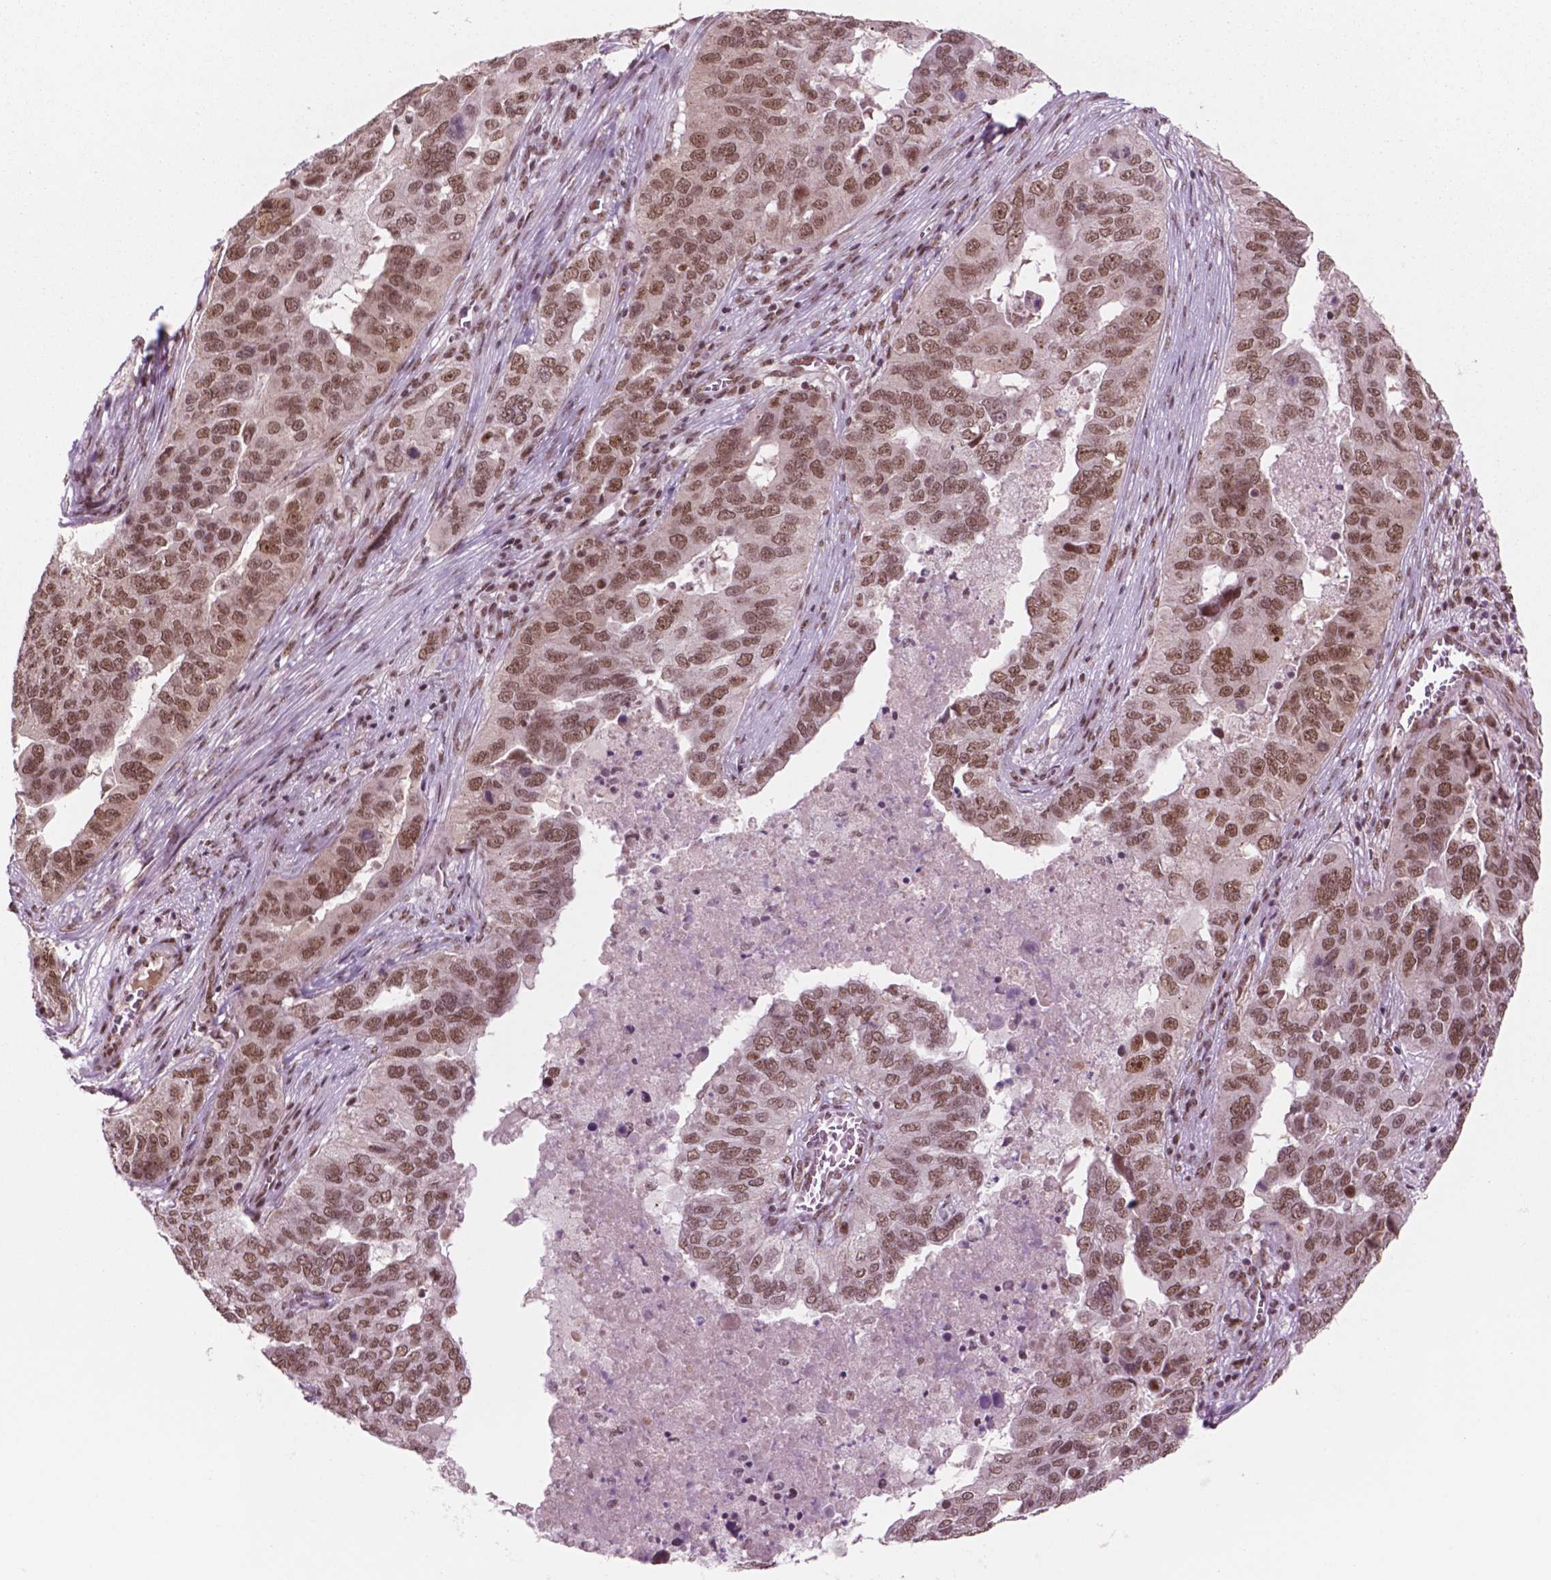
{"staining": {"intensity": "moderate", "quantity": ">75%", "location": "nuclear"}, "tissue": "ovarian cancer", "cell_type": "Tumor cells", "image_type": "cancer", "snomed": [{"axis": "morphology", "description": "Carcinoma, endometroid"}, {"axis": "topography", "description": "Soft tissue"}, {"axis": "topography", "description": "Ovary"}], "caption": "Immunohistochemistry of endometroid carcinoma (ovarian) demonstrates medium levels of moderate nuclear positivity in about >75% of tumor cells.", "gene": "POLR2E", "patient": {"sex": "female", "age": 52}}